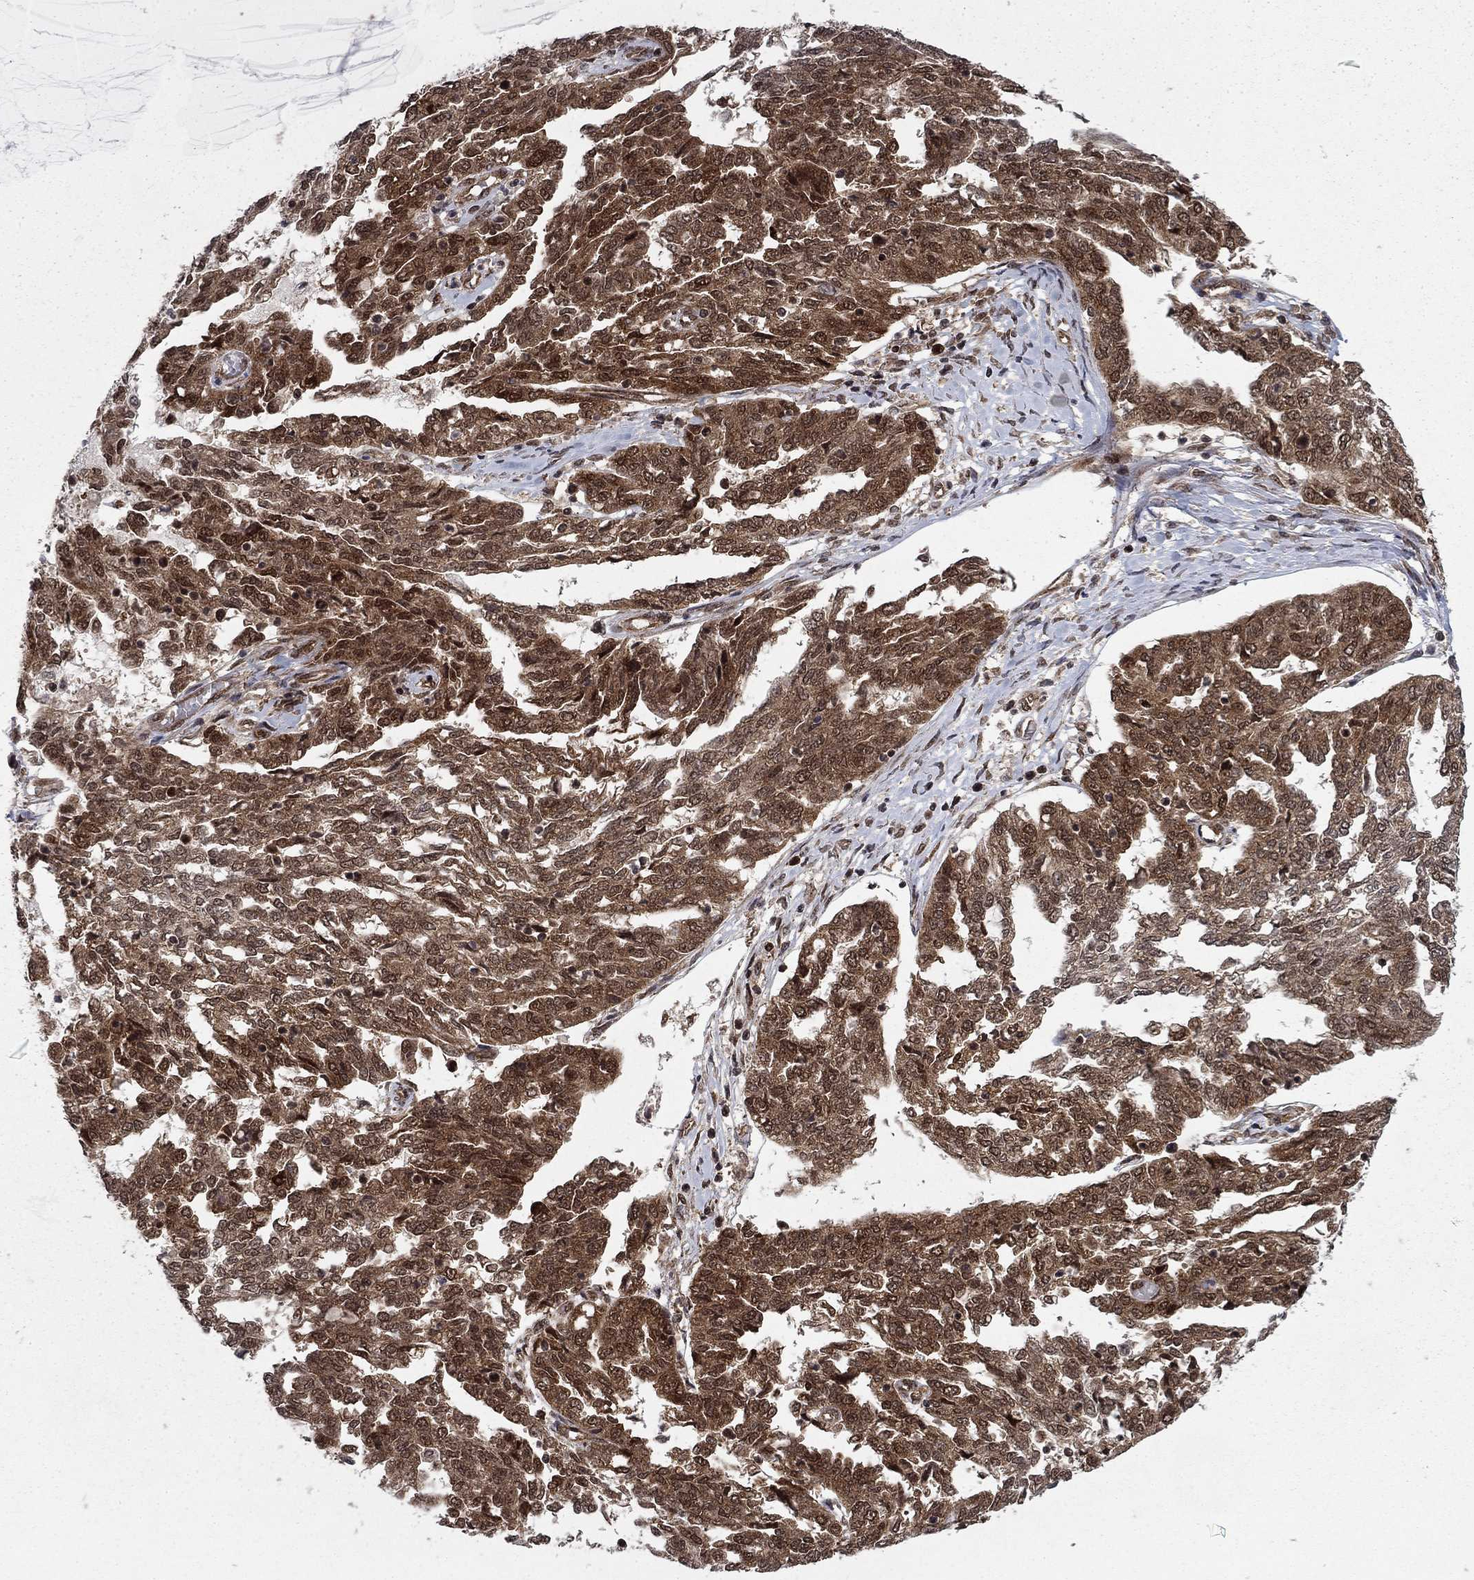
{"staining": {"intensity": "moderate", "quantity": ">75%", "location": "cytoplasmic/membranous,nuclear"}, "tissue": "ovarian cancer", "cell_type": "Tumor cells", "image_type": "cancer", "snomed": [{"axis": "morphology", "description": "Cystadenocarcinoma, serous, NOS"}, {"axis": "topography", "description": "Ovary"}], "caption": "Immunohistochemistry (IHC) staining of ovarian cancer (serous cystadenocarcinoma), which exhibits medium levels of moderate cytoplasmic/membranous and nuclear positivity in about >75% of tumor cells indicating moderate cytoplasmic/membranous and nuclear protein staining. The staining was performed using DAB (3,3'-diaminobenzidine) (brown) for protein detection and nuclei were counterstained in hematoxylin (blue).", "gene": "DNAJA1", "patient": {"sex": "female", "age": 67}}